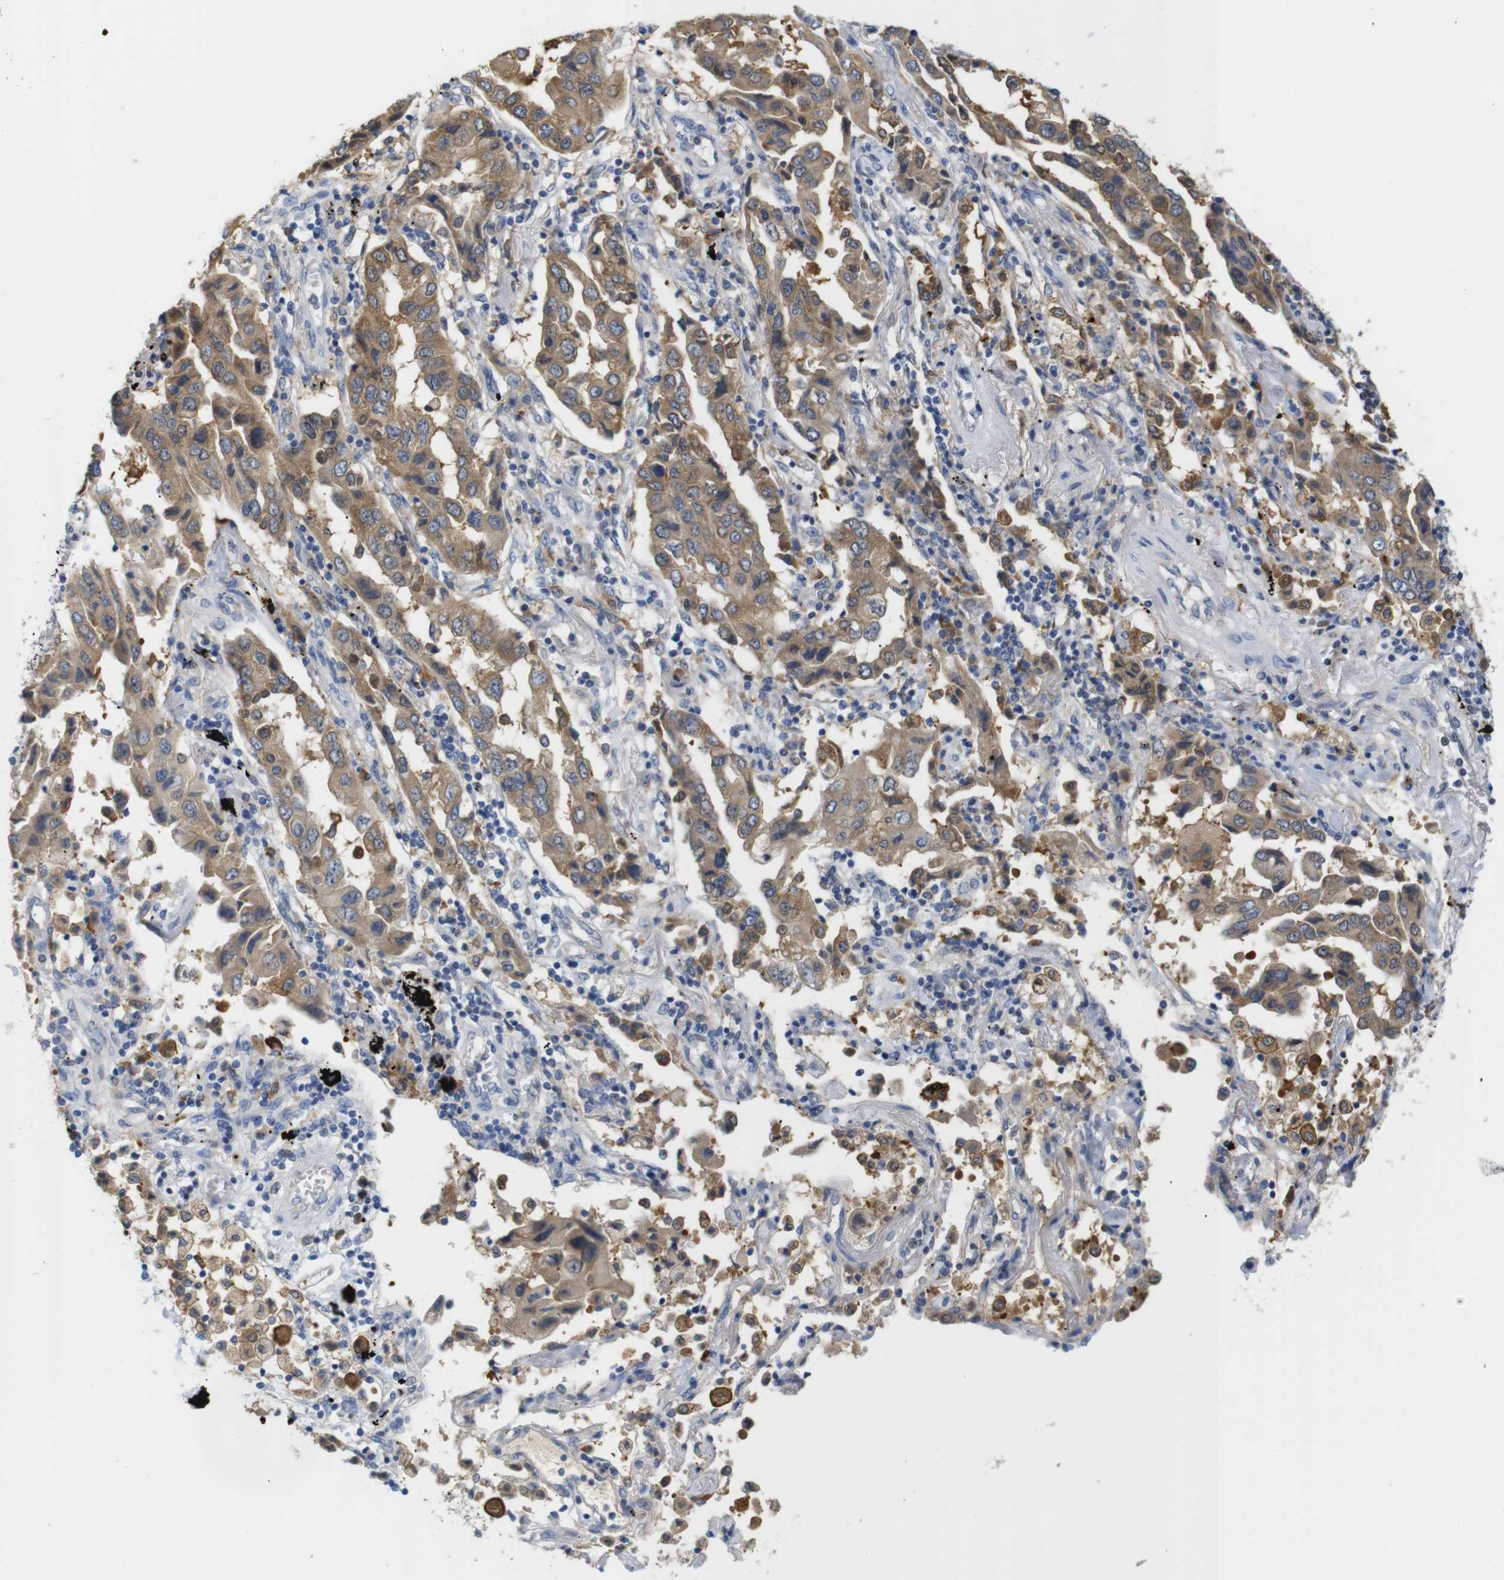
{"staining": {"intensity": "moderate", "quantity": ">75%", "location": "cytoplasmic/membranous"}, "tissue": "lung cancer", "cell_type": "Tumor cells", "image_type": "cancer", "snomed": [{"axis": "morphology", "description": "Adenocarcinoma, NOS"}, {"axis": "topography", "description": "Lung"}], "caption": "A brown stain labels moderate cytoplasmic/membranous expression of a protein in human lung adenocarcinoma tumor cells. (DAB (3,3'-diaminobenzidine) IHC with brightfield microscopy, high magnification).", "gene": "NEBL", "patient": {"sex": "female", "age": 65}}